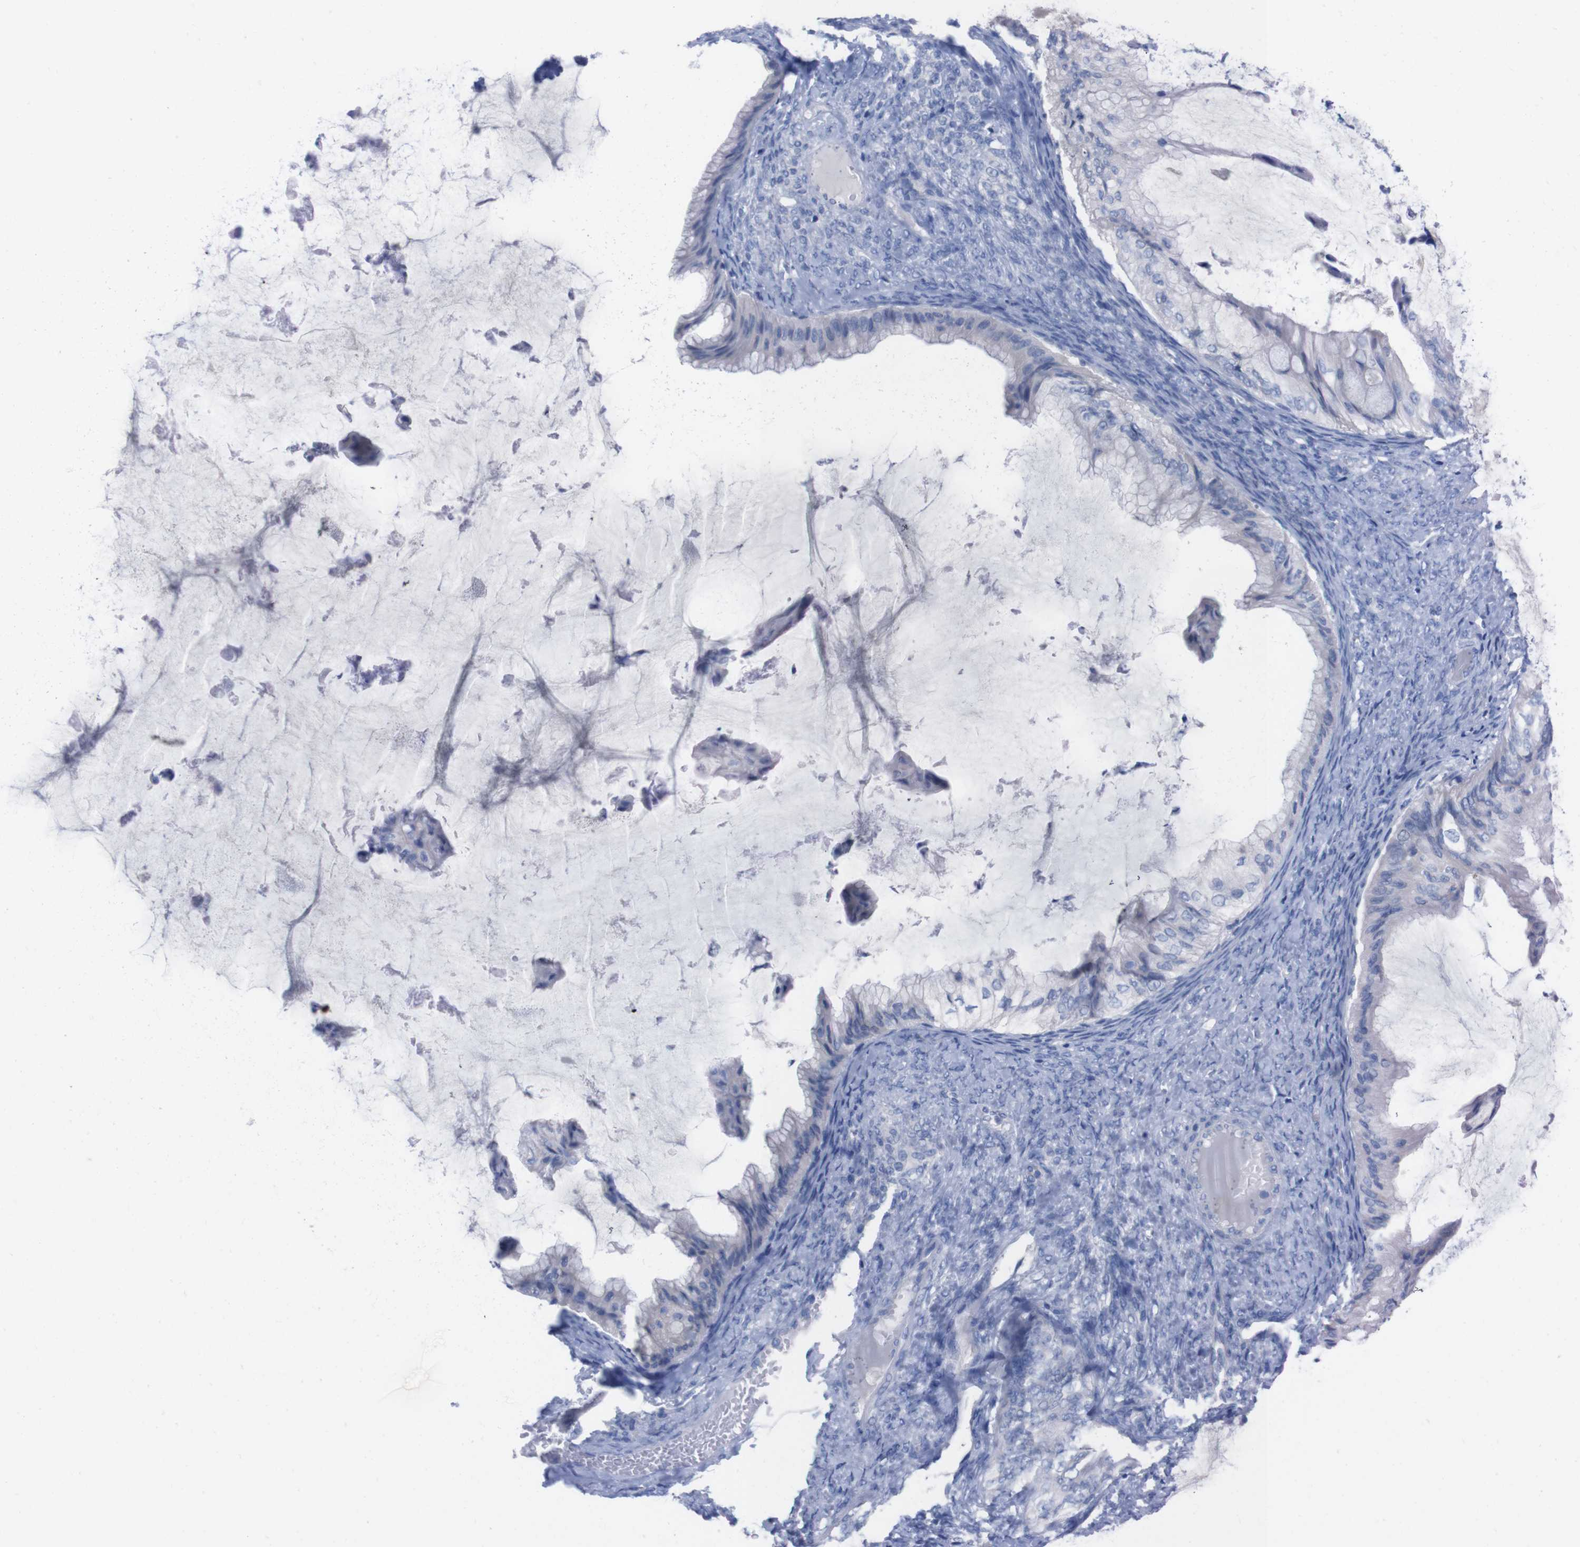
{"staining": {"intensity": "negative", "quantity": "none", "location": "none"}, "tissue": "ovarian cancer", "cell_type": "Tumor cells", "image_type": "cancer", "snomed": [{"axis": "morphology", "description": "Cystadenocarcinoma, mucinous, NOS"}, {"axis": "topography", "description": "Ovary"}], "caption": "Mucinous cystadenocarcinoma (ovarian) was stained to show a protein in brown. There is no significant positivity in tumor cells.", "gene": "TMEM243", "patient": {"sex": "female", "age": 61}}